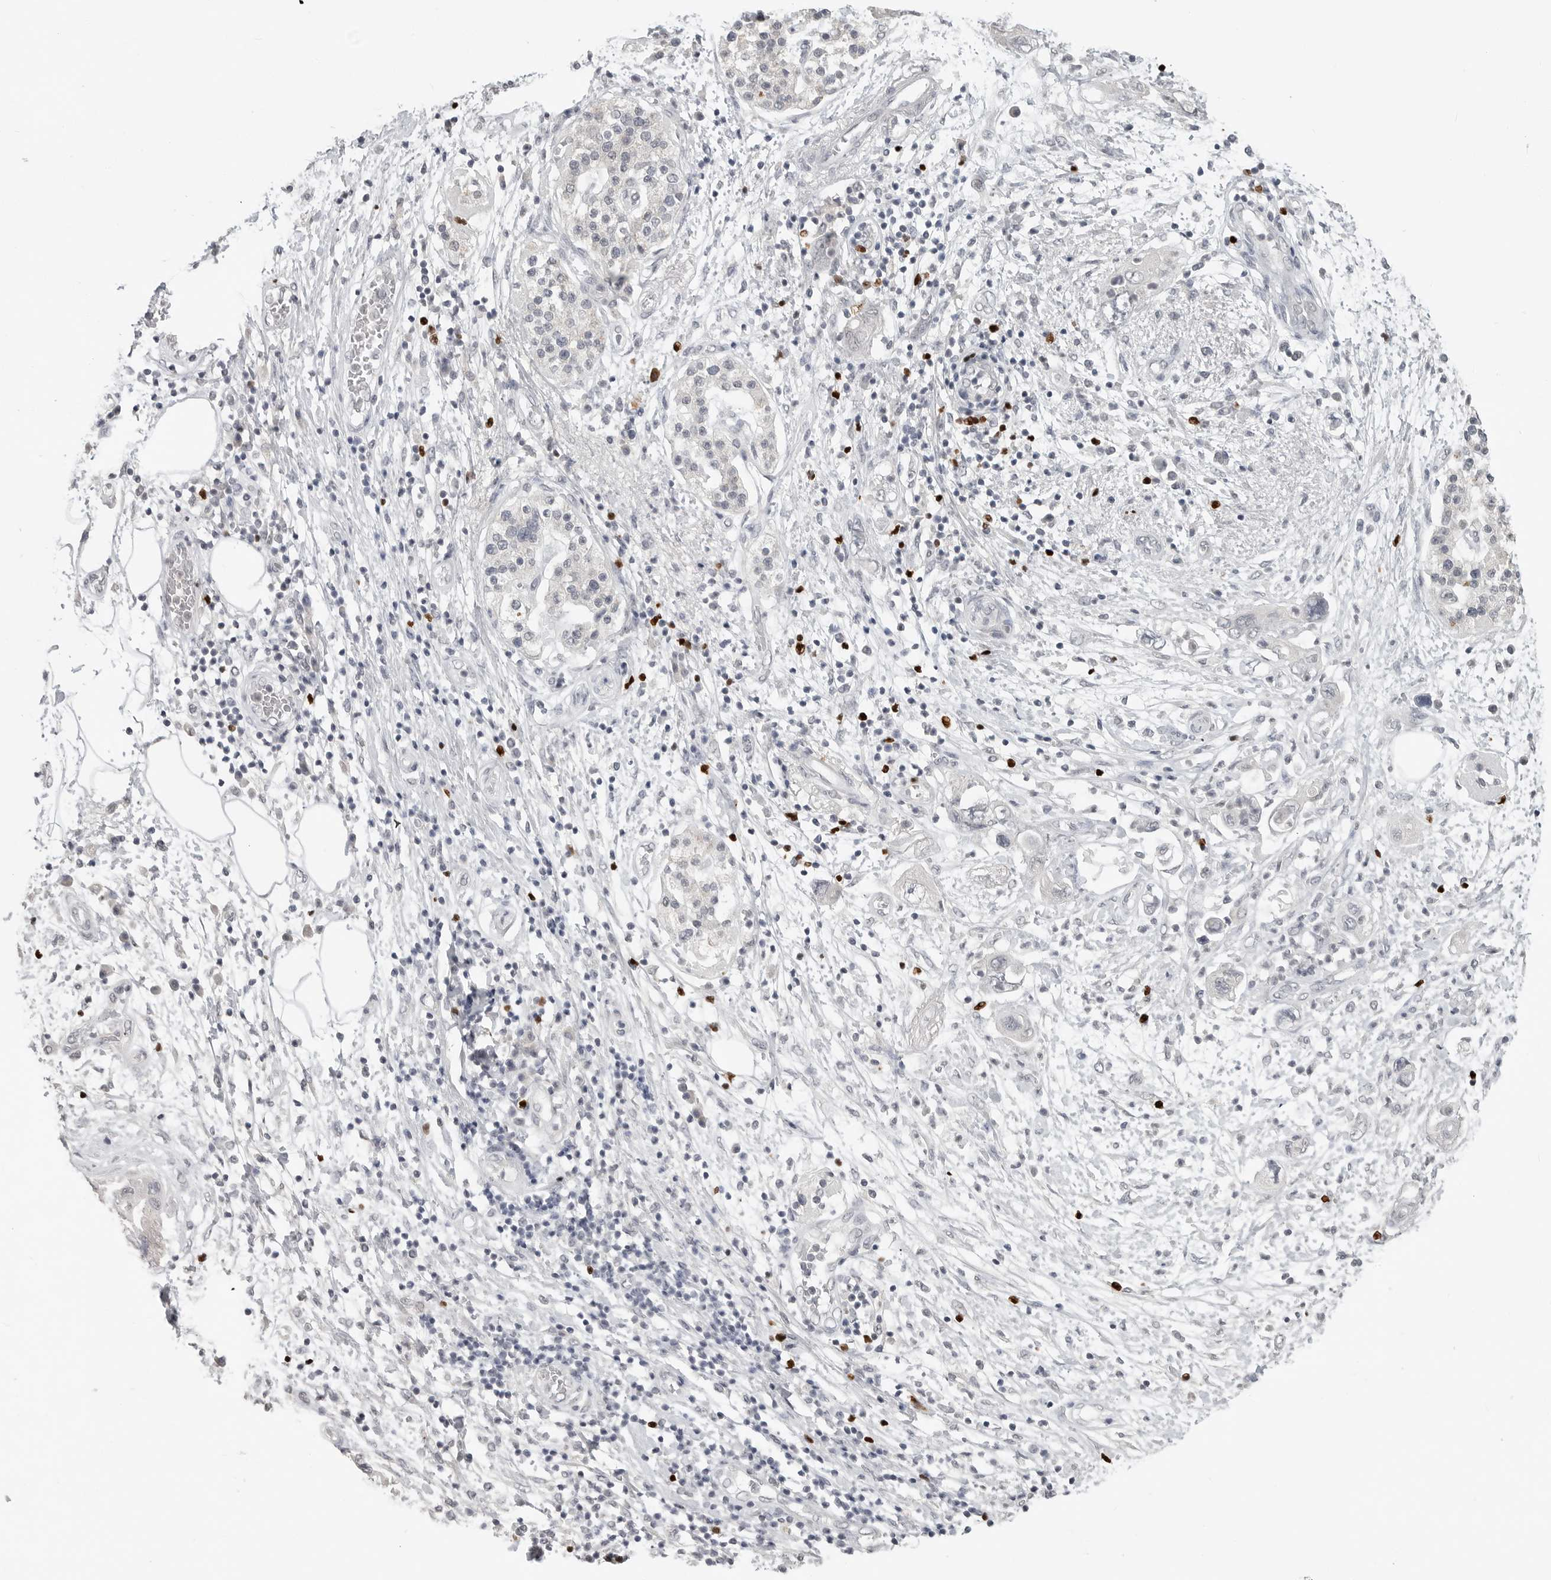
{"staining": {"intensity": "negative", "quantity": "none", "location": "none"}, "tissue": "pancreatic cancer", "cell_type": "Tumor cells", "image_type": "cancer", "snomed": [{"axis": "morphology", "description": "Adenocarcinoma, NOS"}, {"axis": "topography", "description": "Pancreas"}], "caption": "A micrograph of pancreatic cancer (adenocarcinoma) stained for a protein displays no brown staining in tumor cells. (Stains: DAB IHC with hematoxylin counter stain, Microscopy: brightfield microscopy at high magnification).", "gene": "FOXP3", "patient": {"sex": "female", "age": 73}}